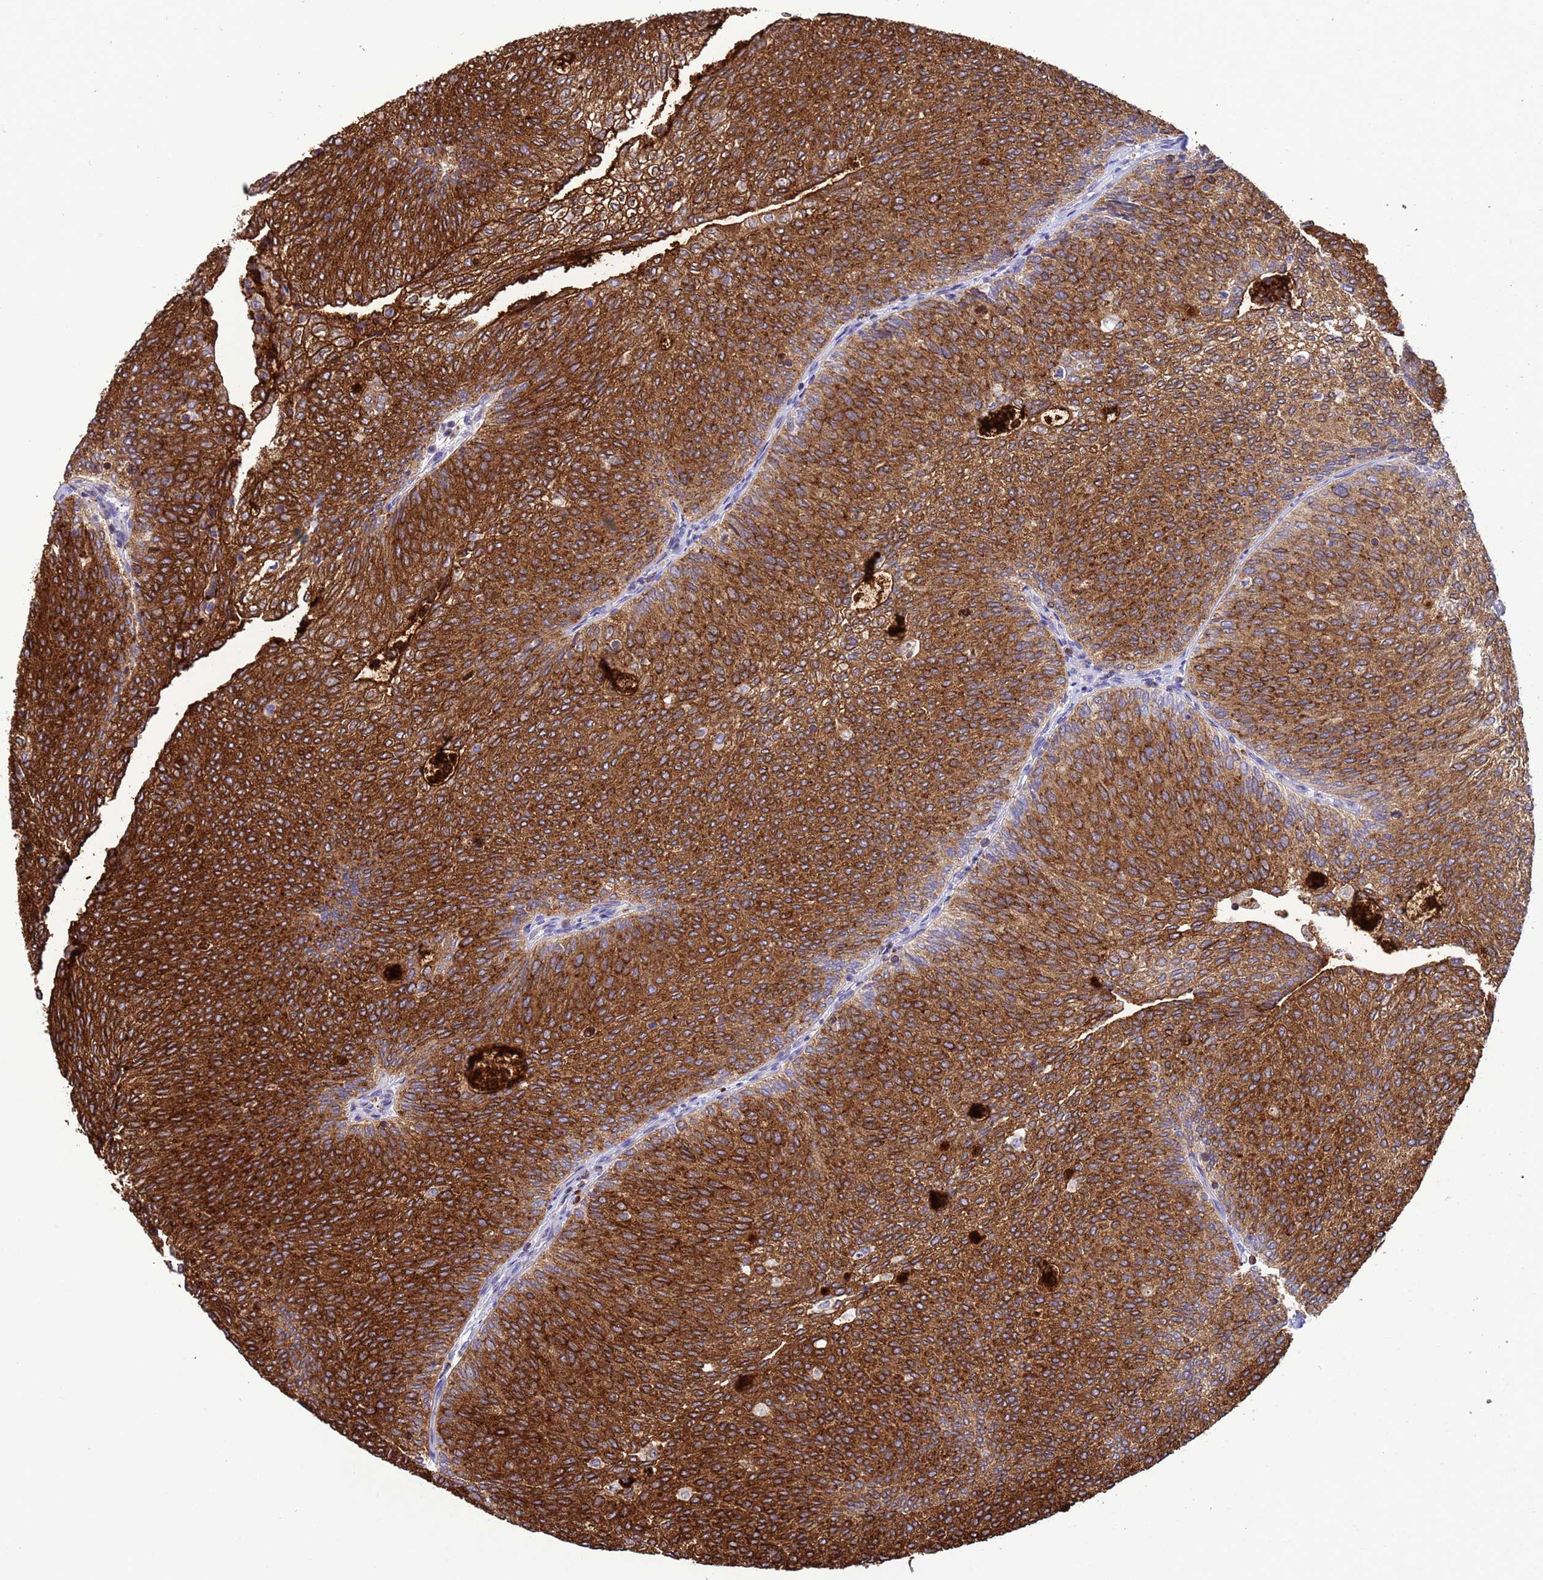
{"staining": {"intensity": "strong", "quantity": ">75%", "location": "cytoplasmic/membranous"}, "tissue": "urothelial cancer", "cell_type": "Tumor cells", "image_type": "cancer", "snomed": [{"axis": "morphology", "description": "Urothelial carcinoma, Low grade"}, {"axis": "topography", "description": "Urinary bladder"}], "caption": "Brown immunohistochemical staining in human low-grade urothelial carcinoma displays strong cytoplasmic/membranous staining in approximately >75% of tumor cells.", "gene": "EZR", "patient": {"sex": "female", "age": 79}}